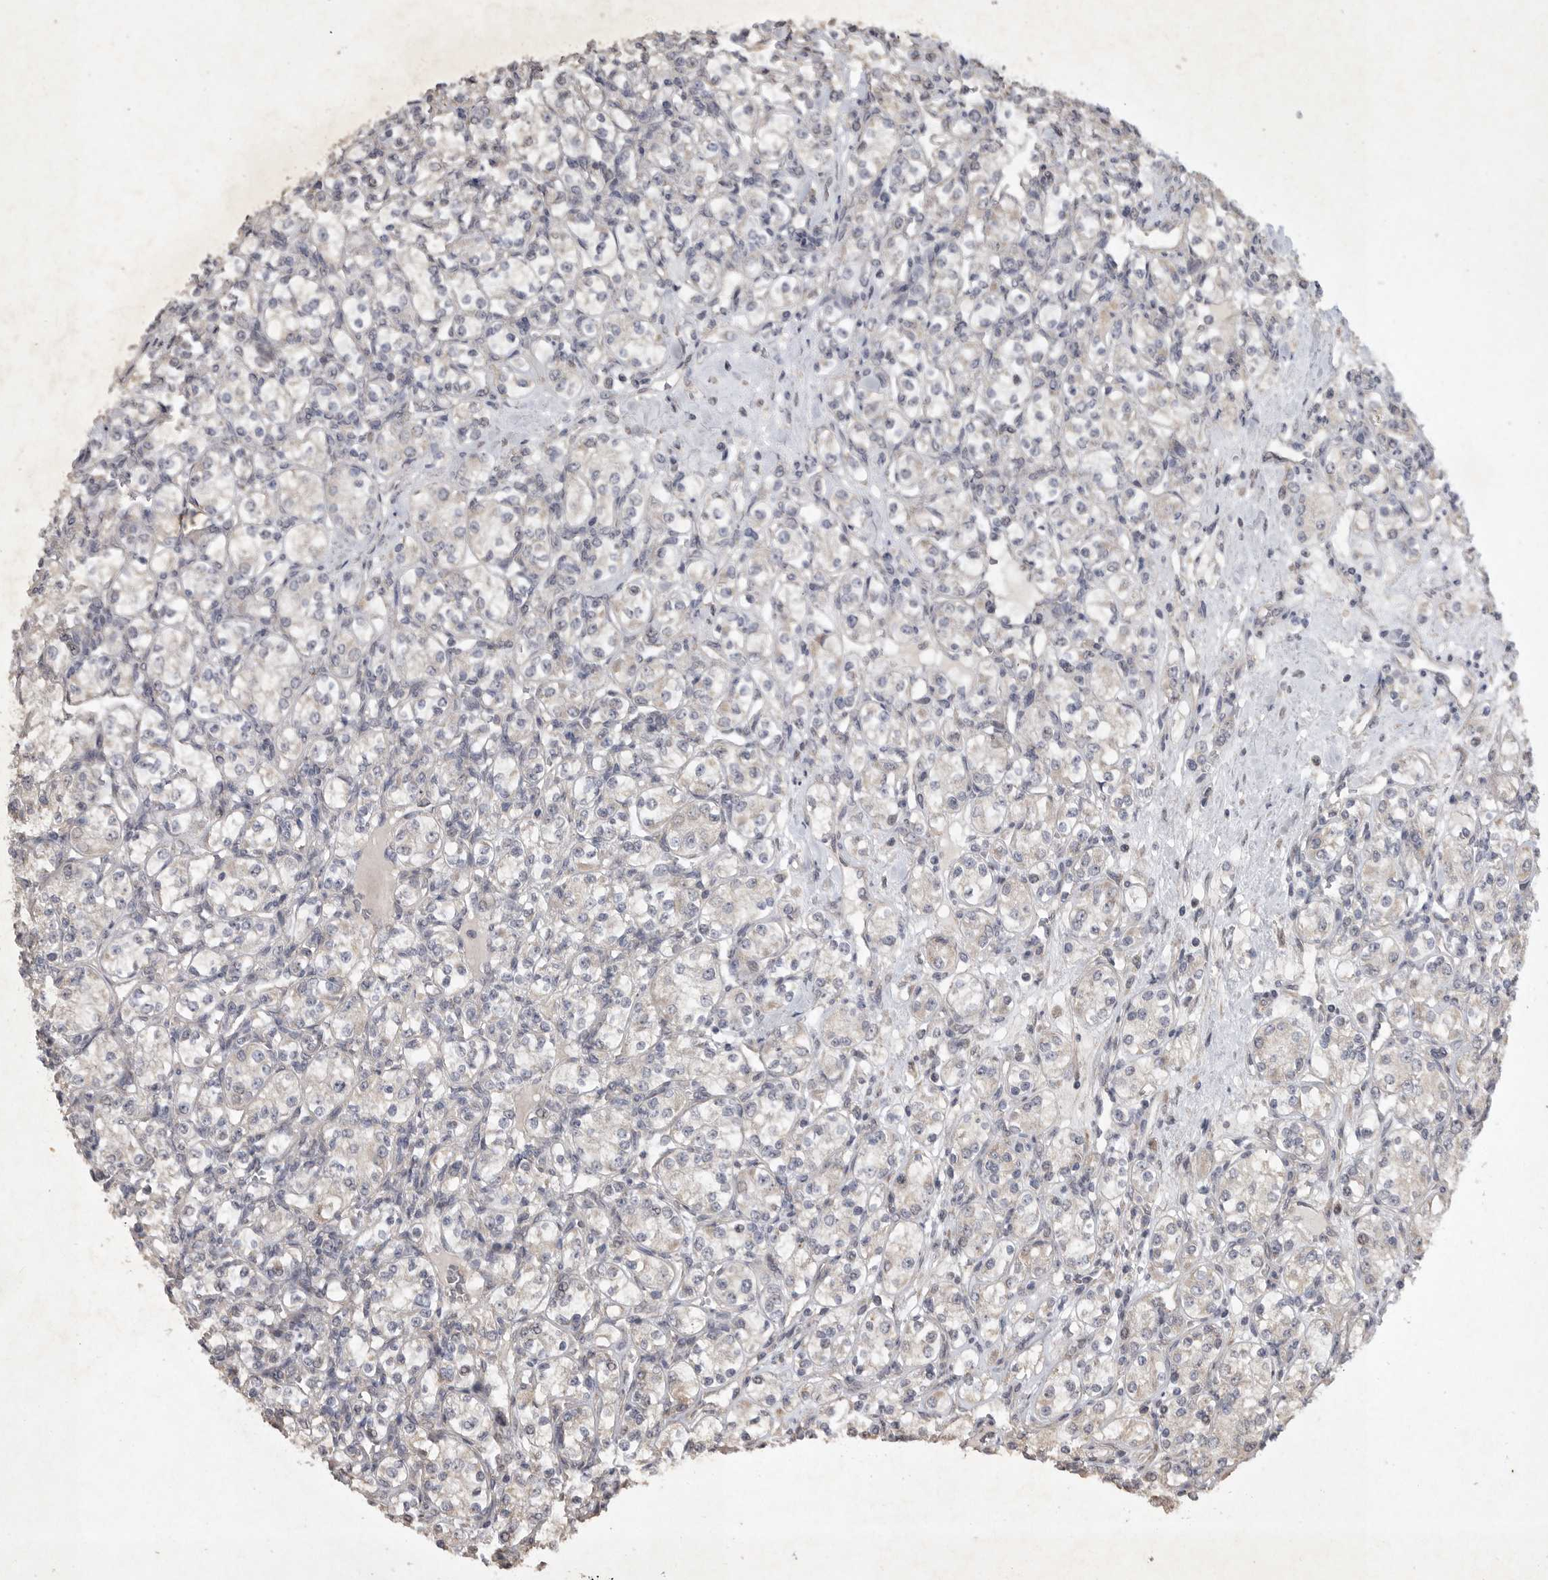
{"staining": {"intensity": "negative", "quantity": "none", "location": "none"}, "tissue": "renal cancer", "cell_type": "Tumor cells", "image_type": "cancer", "snomed": [{"axis": "morphology", "description": "Adenocarcinoma, NOS"}, {"axis": "topography", "description": "Kidney"}], "caption": "Histopathology image shows no protein expression in tumor cells of renal cancer (adenocarcinoma) tissue.", "gene": "EDEM3", "patient": {"sex": "male", "age": 77}}